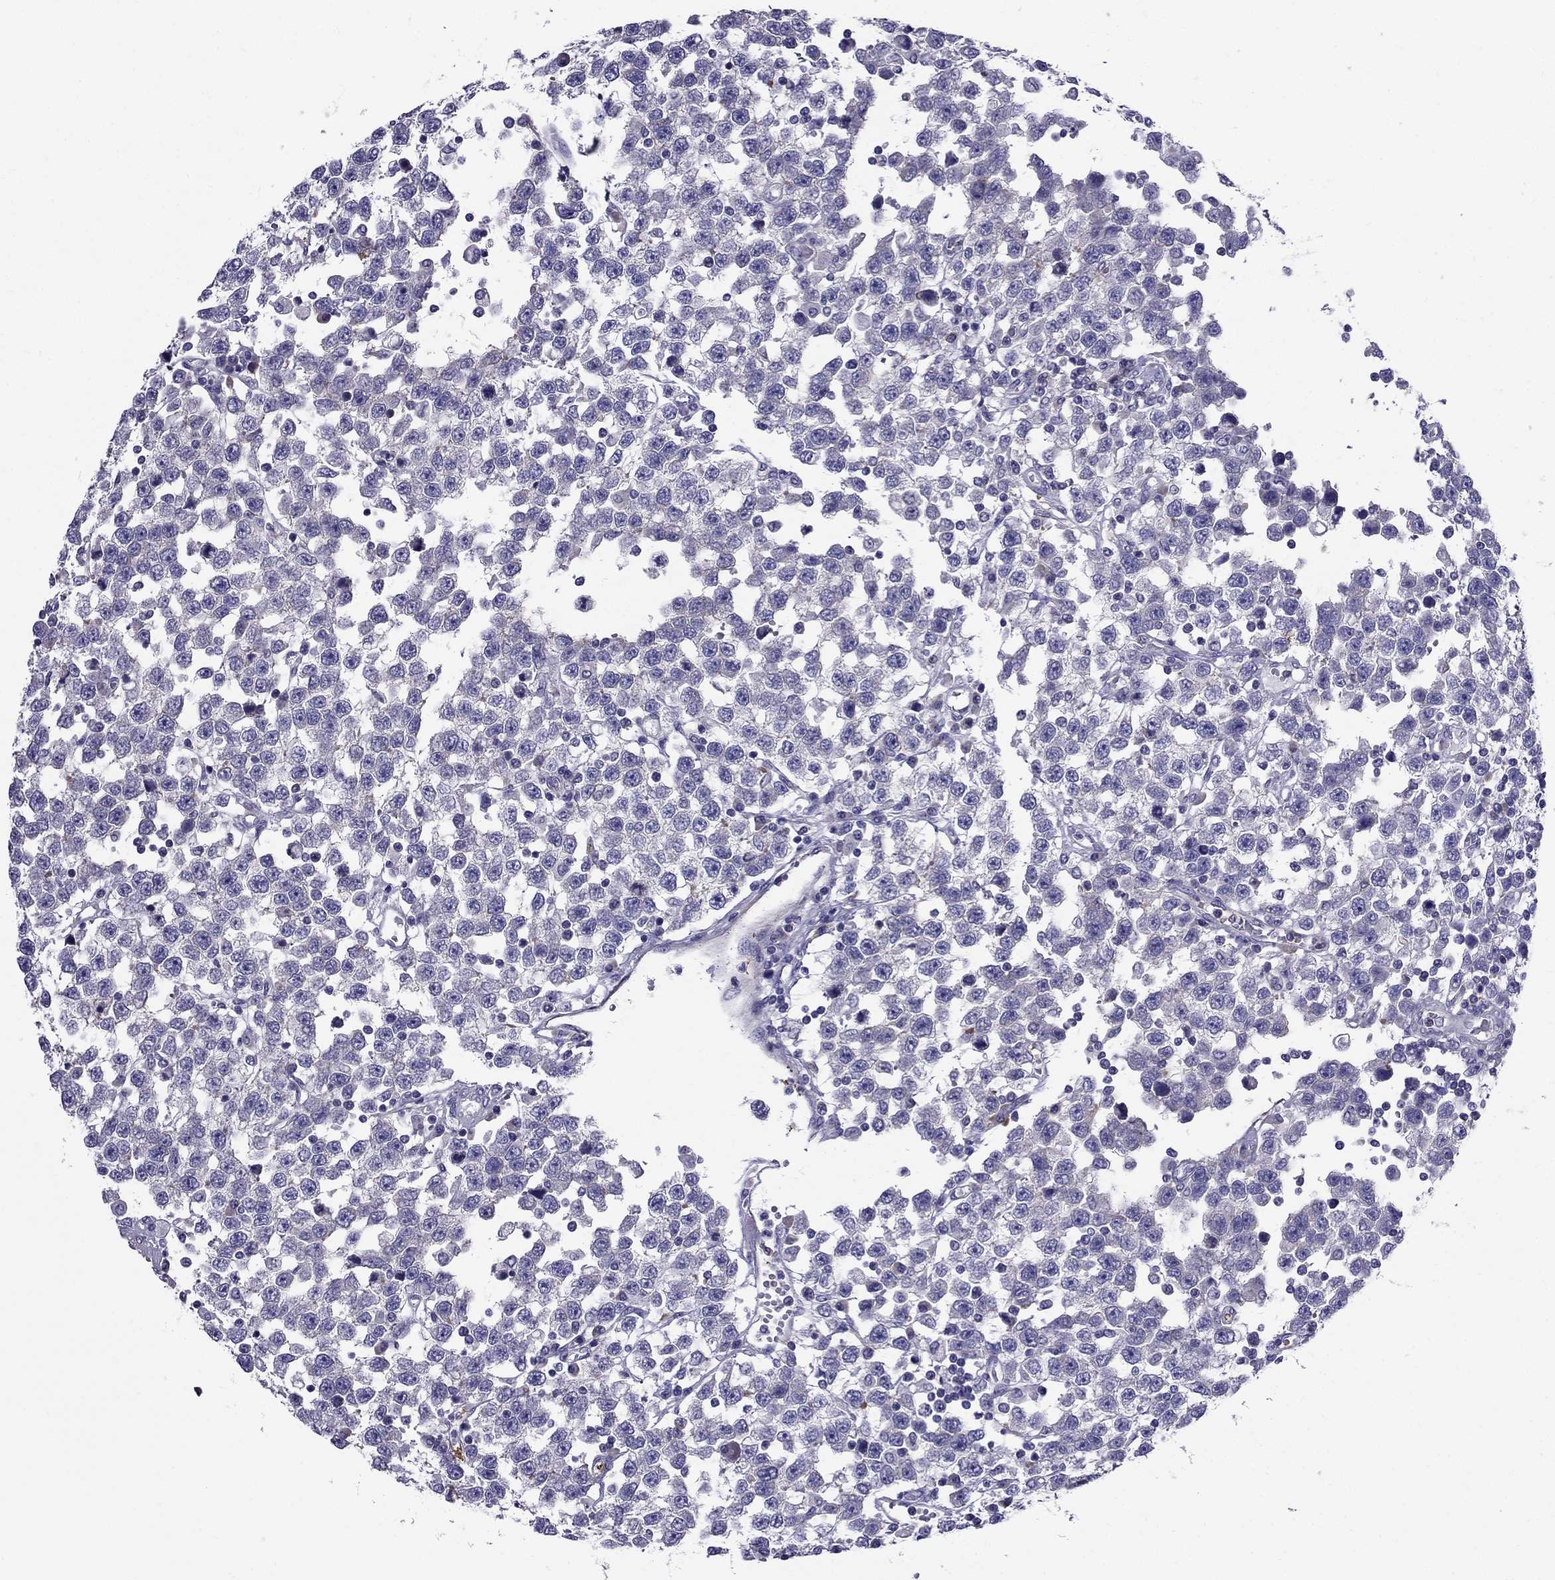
{"staining": {"intensity": "negative", "quantity": "none", "location": "none"}, "tissue": "testis cancer", "cell_type": "Tumor cells", "image_type": "cancer", "snomed": [{"axis": "morphology", "description": "Seminoma, NOS"}, {"axis": "topography", "description": "Testis"}], "caption": "DAB immunohistochemical staining of human testis seminoma displays no significant expression in tumor cells.", "gene": "GPR50", "patient": {"sex": "male", "age": 34}}